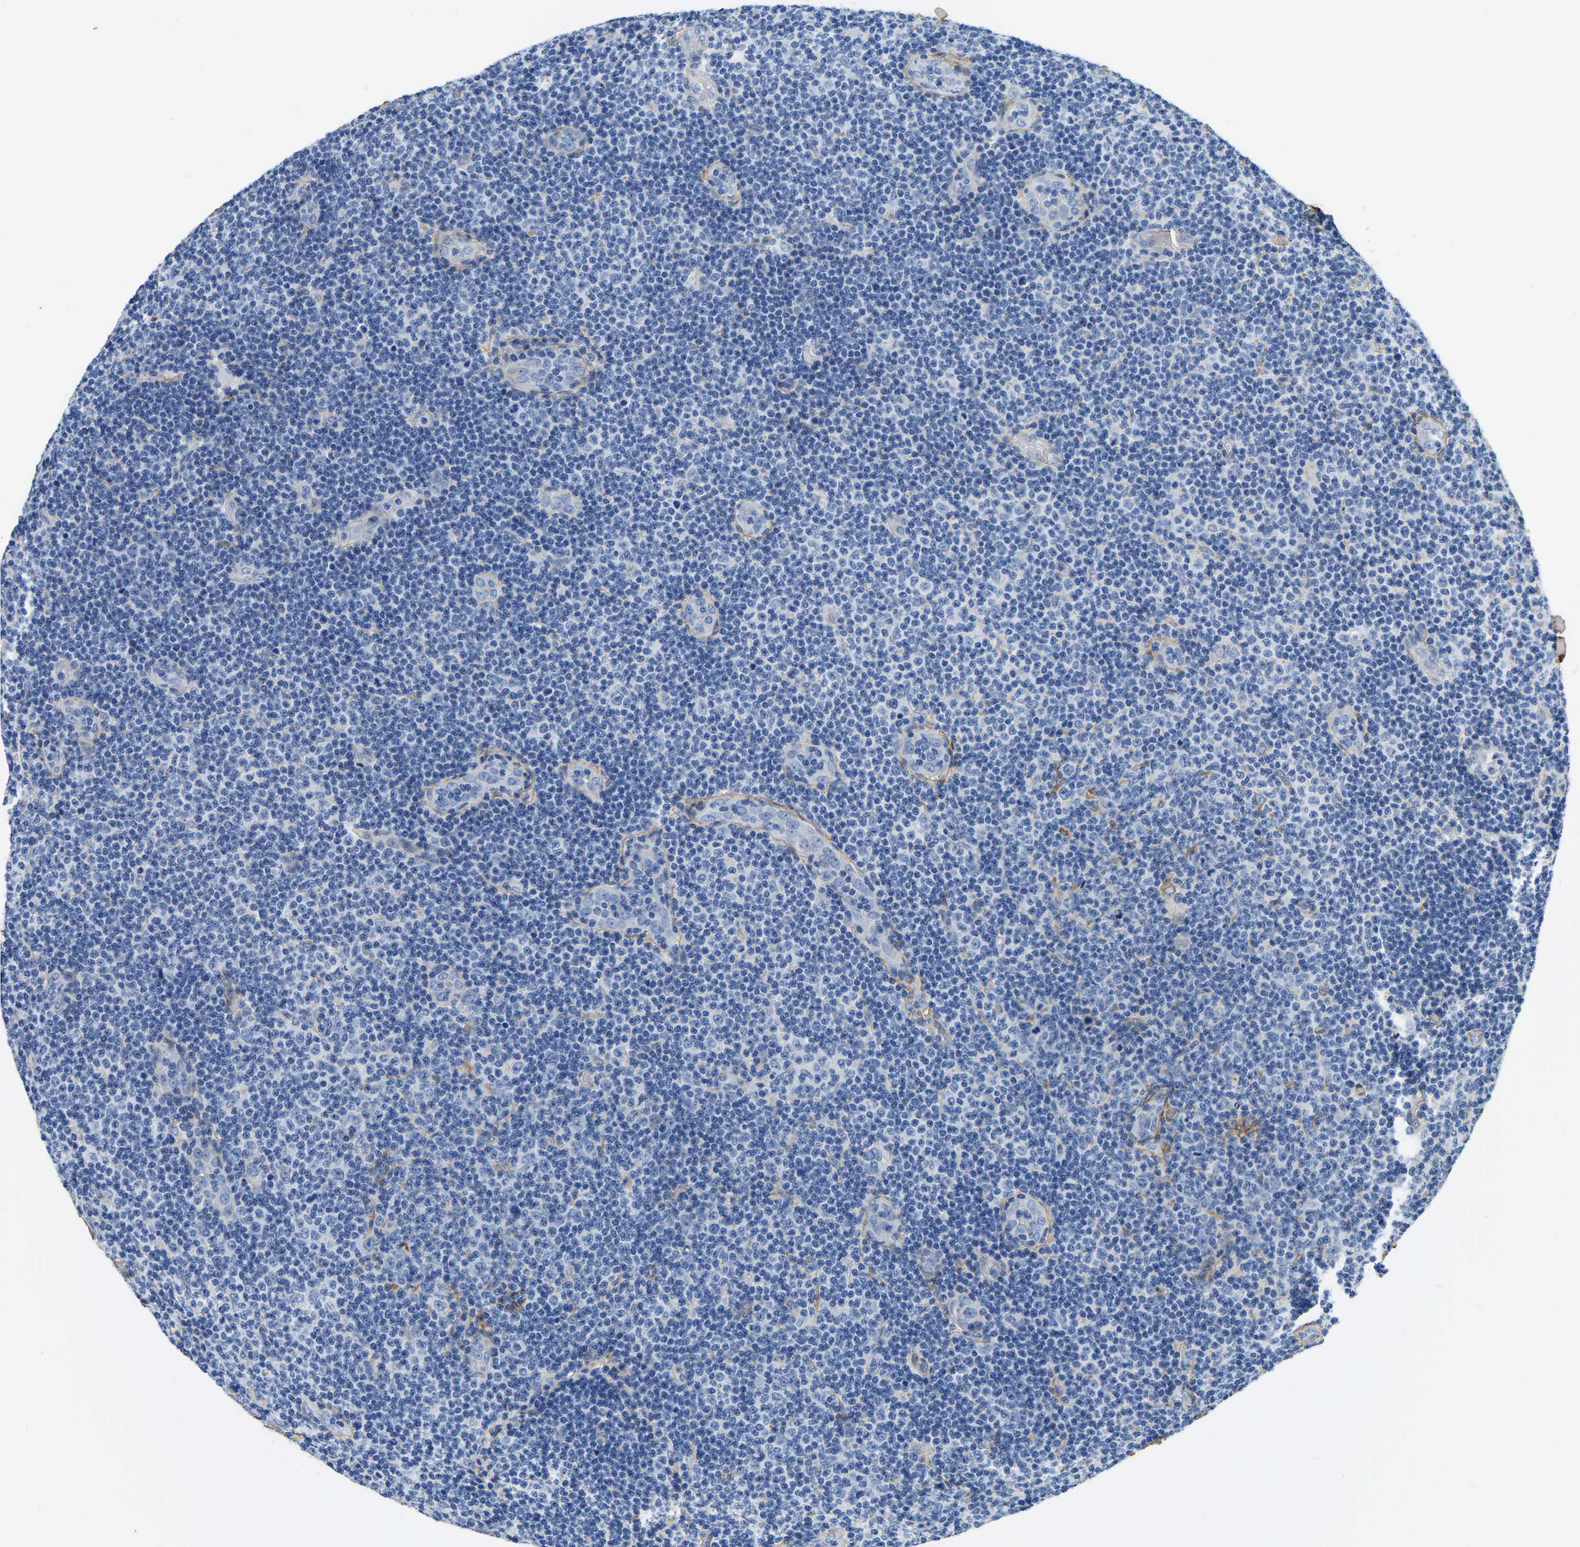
{"staining": {"intensity": "negative", "quantity": "none", "location": "none"}, "tissue": "lymphoma", "cell_type": "Tumor cells", "image_type": "cancer", "snomed": [{"axis": "morphology", "description": "Malignant lymphoma, non-Hodgkin's type, Low grade"}, {"axis": "topography", "description": "Lymph node"}], "caption": "The immunohistochemistry micrograph has no significant expression in tumor cells of low-grade malignant lymphoma, non-Hodgkin's type tissue. (DAB (3,3'-diaminobenzidine) IHC visualized using brightfield microscopy, high magnification).", "gene": "COL6A1", "patient": {"sex": "male", "age": 83}}